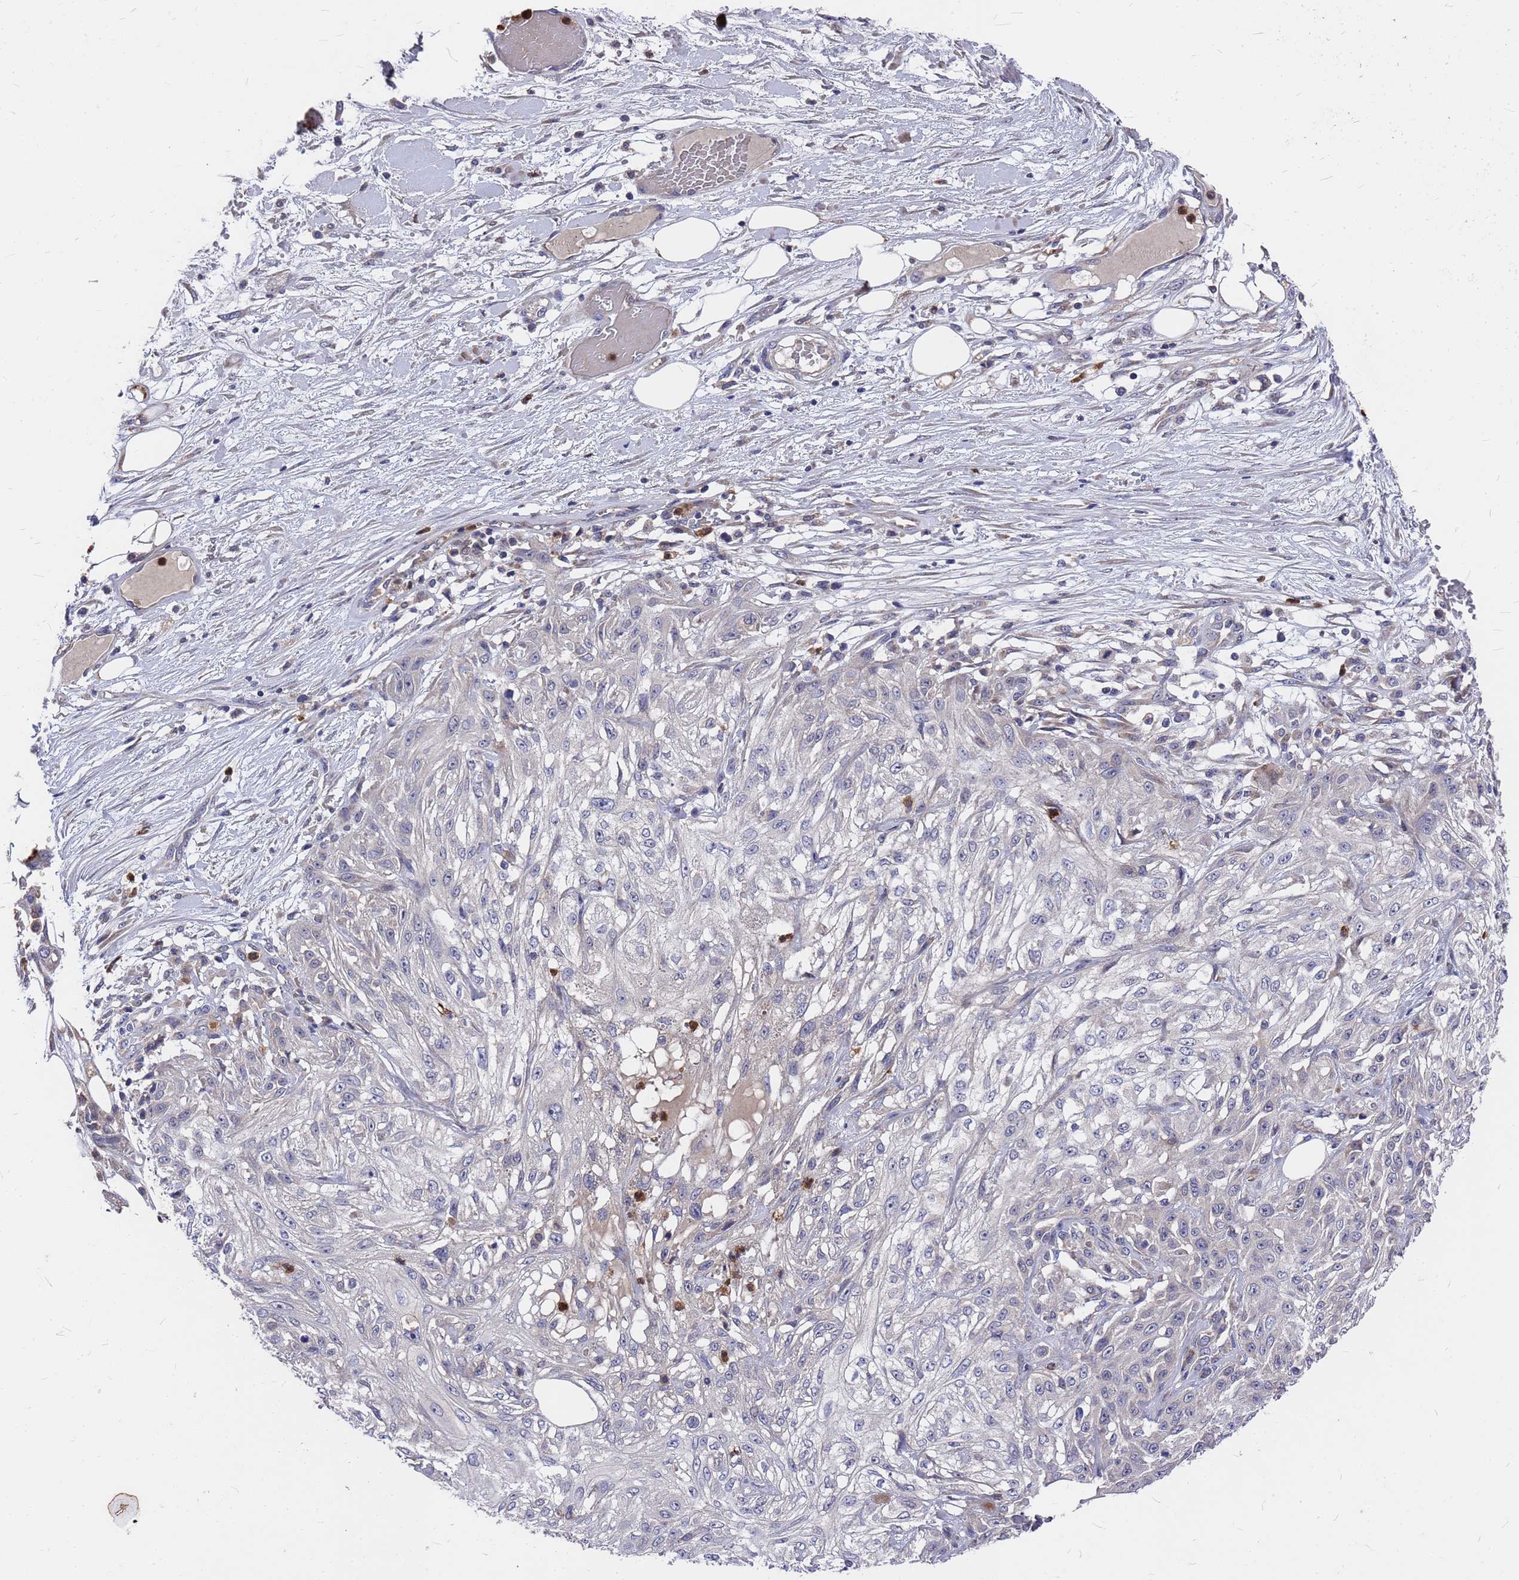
{"staining": {"intensity": "negative", "quantity": "none", "location": "none"}, "tissue": "skin cancer", "cell_type": "Tumor cells", "image_type": "cancer", "snomed": [{"axis": "morphology", "description": "Squamous cell carcinoma, NOS"}, {"axis": "morphology", "description": "Squamous cell carcinoma, metastatic, NOS"}, {"axis": "topography", "description": "Skin"}, {"axis": "topography", "description": "Lymph node"}], "caption": "Protein analysis of skin cancer (squamous cell carcinoma) demonstrates no significant positivity in tumor cells. (DAB immunohistochemistry (IHC) visualized using brightfield microscopy, high magnification).", "gene": "ZNF717", "patient": {"sex": "male", "age": 75}}